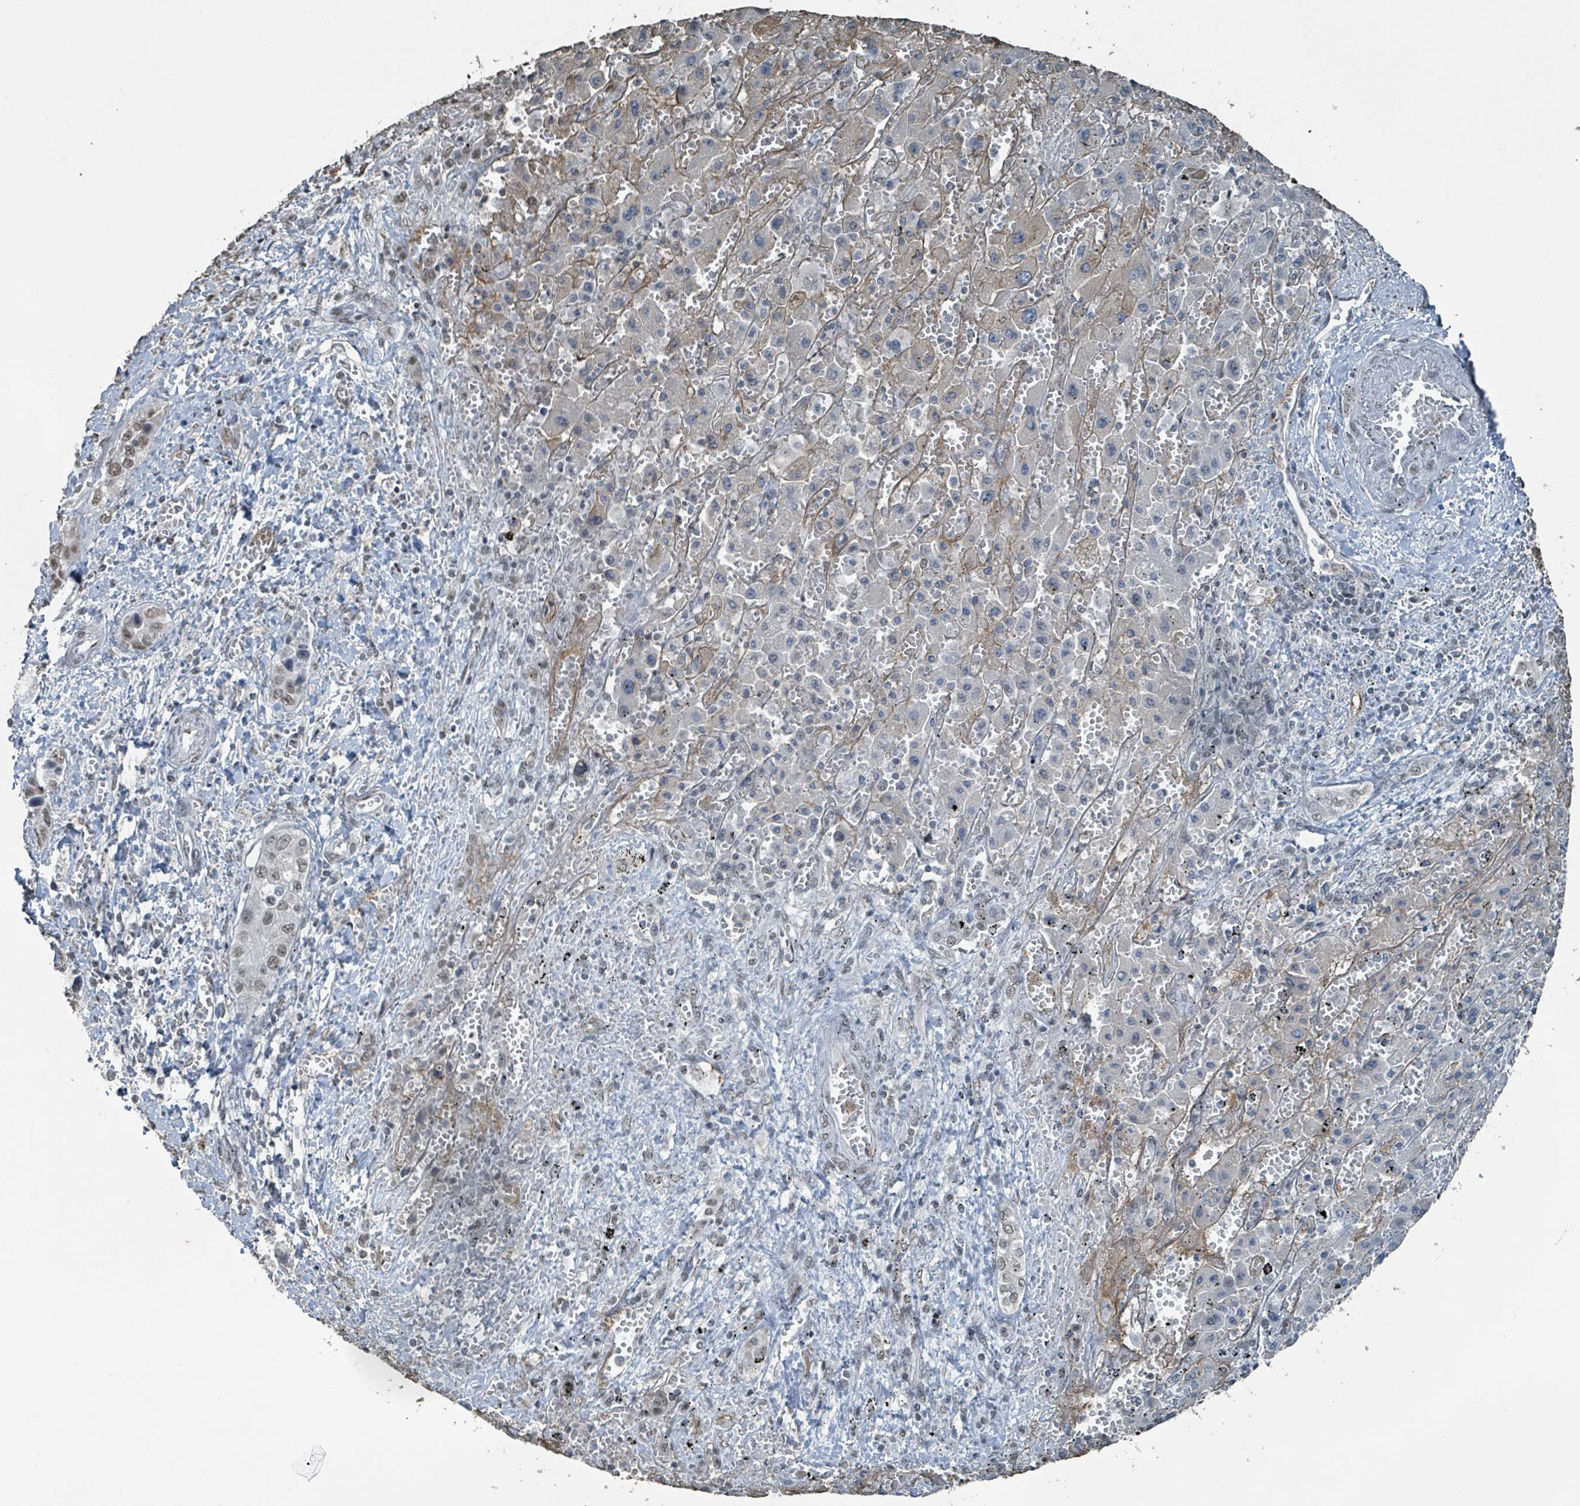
{"staining": {"intensity": "weak", "quantity": "25%-75%", "location": "cytoplasmic/membranous,nuclear"}, "tissue": "liver cancer", "cell_type": "Tumor cells", "image_type": "cancer", "snomed": [{"axis": "morphology", "description": "Cholangiocarcinoma"}, {"axis": "topography", "description": "Liver"}], "caption": "Immunohistochemistry (IHC) histopathology image of neoplastic tissue: liver cancer (cholangiocarcinoma) stained using IHC shows low levels of weak protein expression localized specifically in the cytoplasmic/membranous and nuclear of tumor cells, appearing as a cytoplasmic/membranous and nuclear brown color.", "gene": "PHIP", "patient": {"sex": "female", "age": 52}}